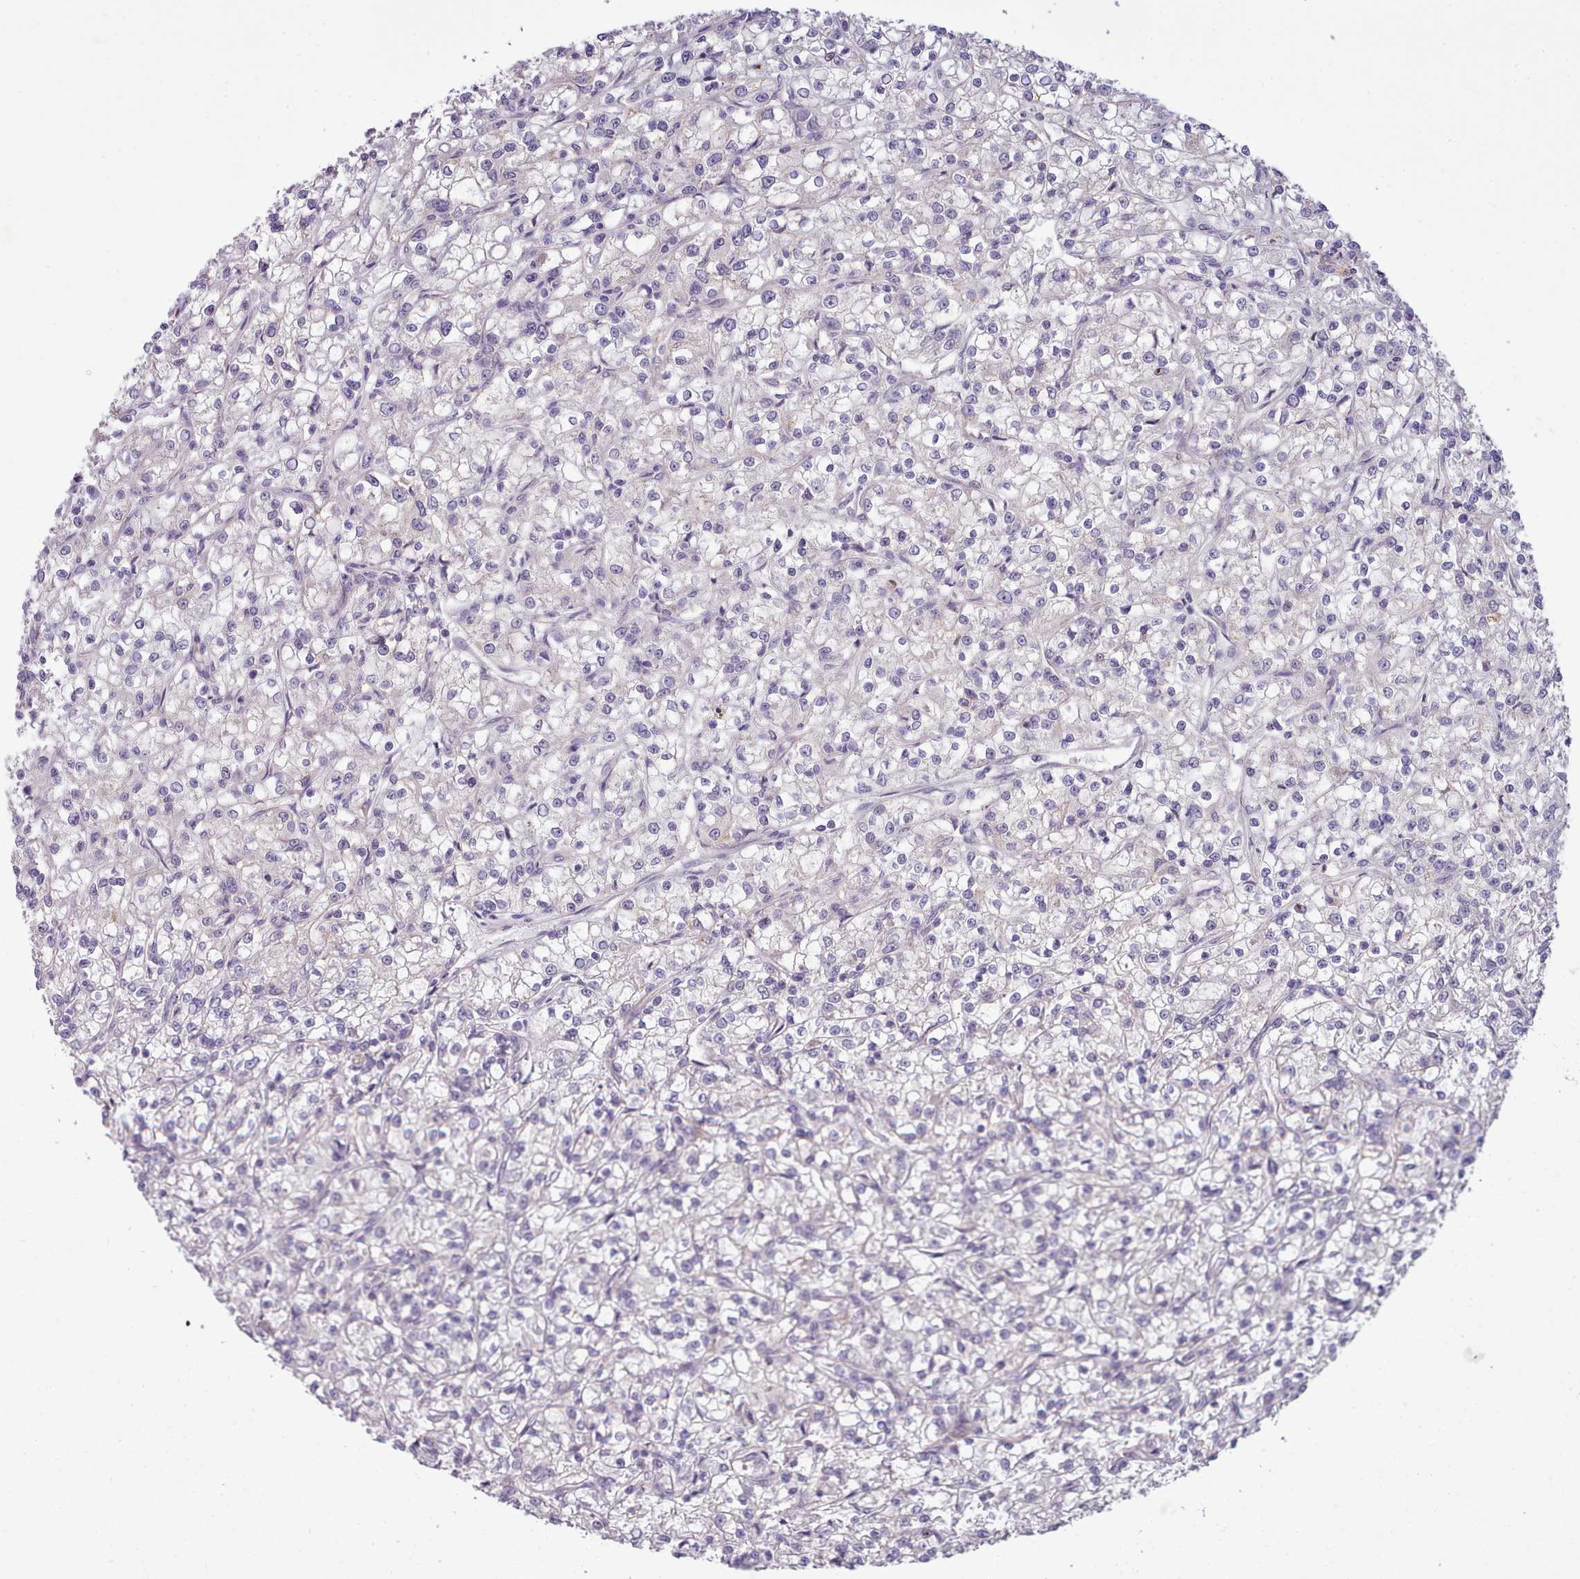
{"staining": {"intensity": "negative", "quantity": "none", "location": "none"}, "tissue": "renal cancer", "cell_type": "Tumor cells", "image_type": "cancer", "snomed": [{"axis": "morphology", "description": "Adenocarcinoma, NOS"}, {"axis": "topography", "description": "Kidney"}], "caption": "Tumor cells are negative for brown protein staining in adenocarcinoma (renal).", "gene": "DPF1", "patient": {"sex": "female", "age": 59}}